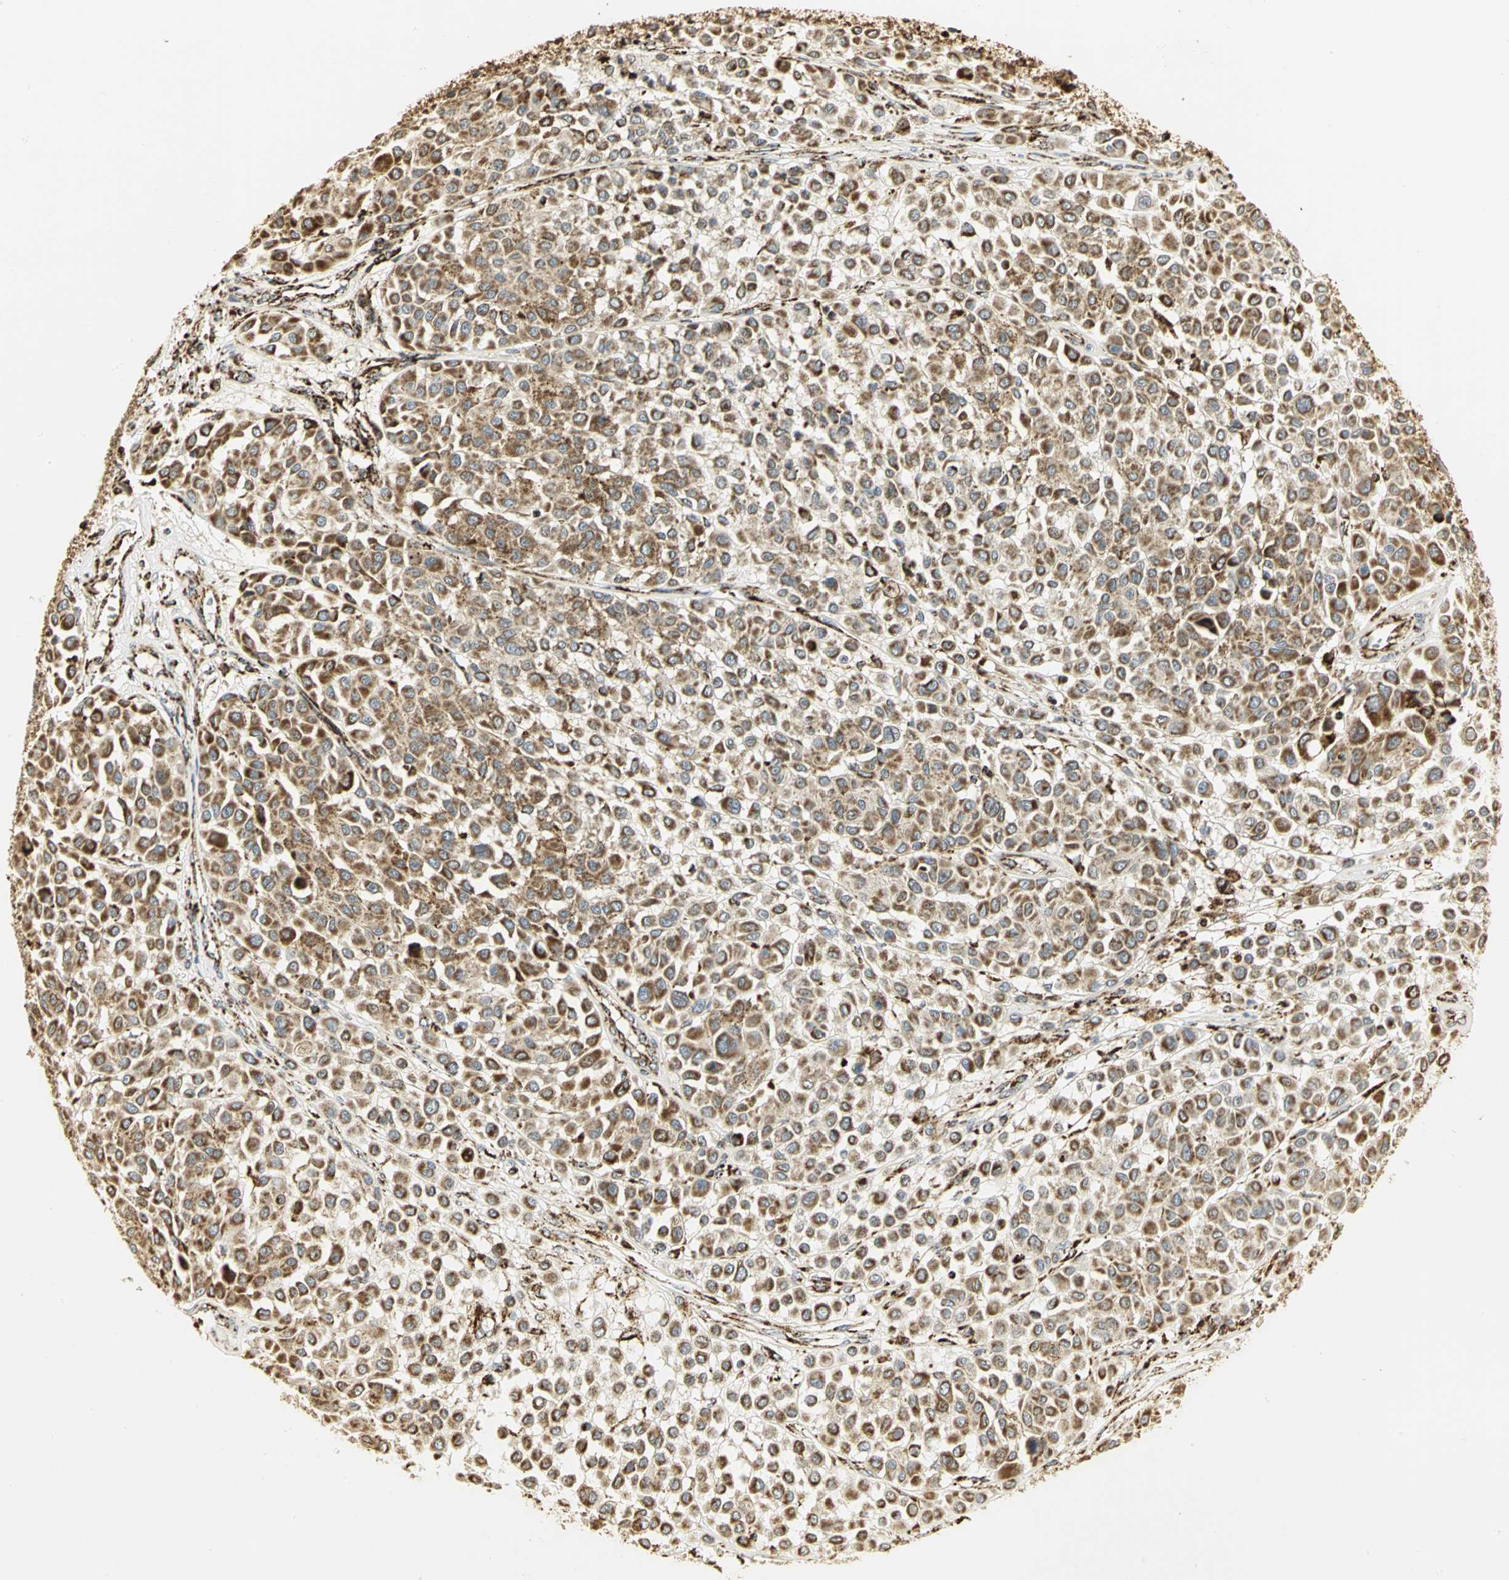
{"staining": {"intensity": "moderate", "quantity": ">75%", "location": "cytoplasmic/membranous"}, "tissue": "melanoma", "cell_type": "Tumor cells", "image_type": "cancer", "snomed": [{"axis": "morphology", "description": "Malignant melanoma, Metastatic site"}, {"axis": "topography", "description": "Soft tissue"}], "caption": "An immunohistochemistry (IHC) histopathology image of neoplastic tissue is shown. Protein staining in brown highlights moderate cytoplasmic/membranous positivity in melanoma within tumor cells. Nuclei are stained in blue.", "gene": "VDAC1", "patient": {"sex": "male", "age": 41}}